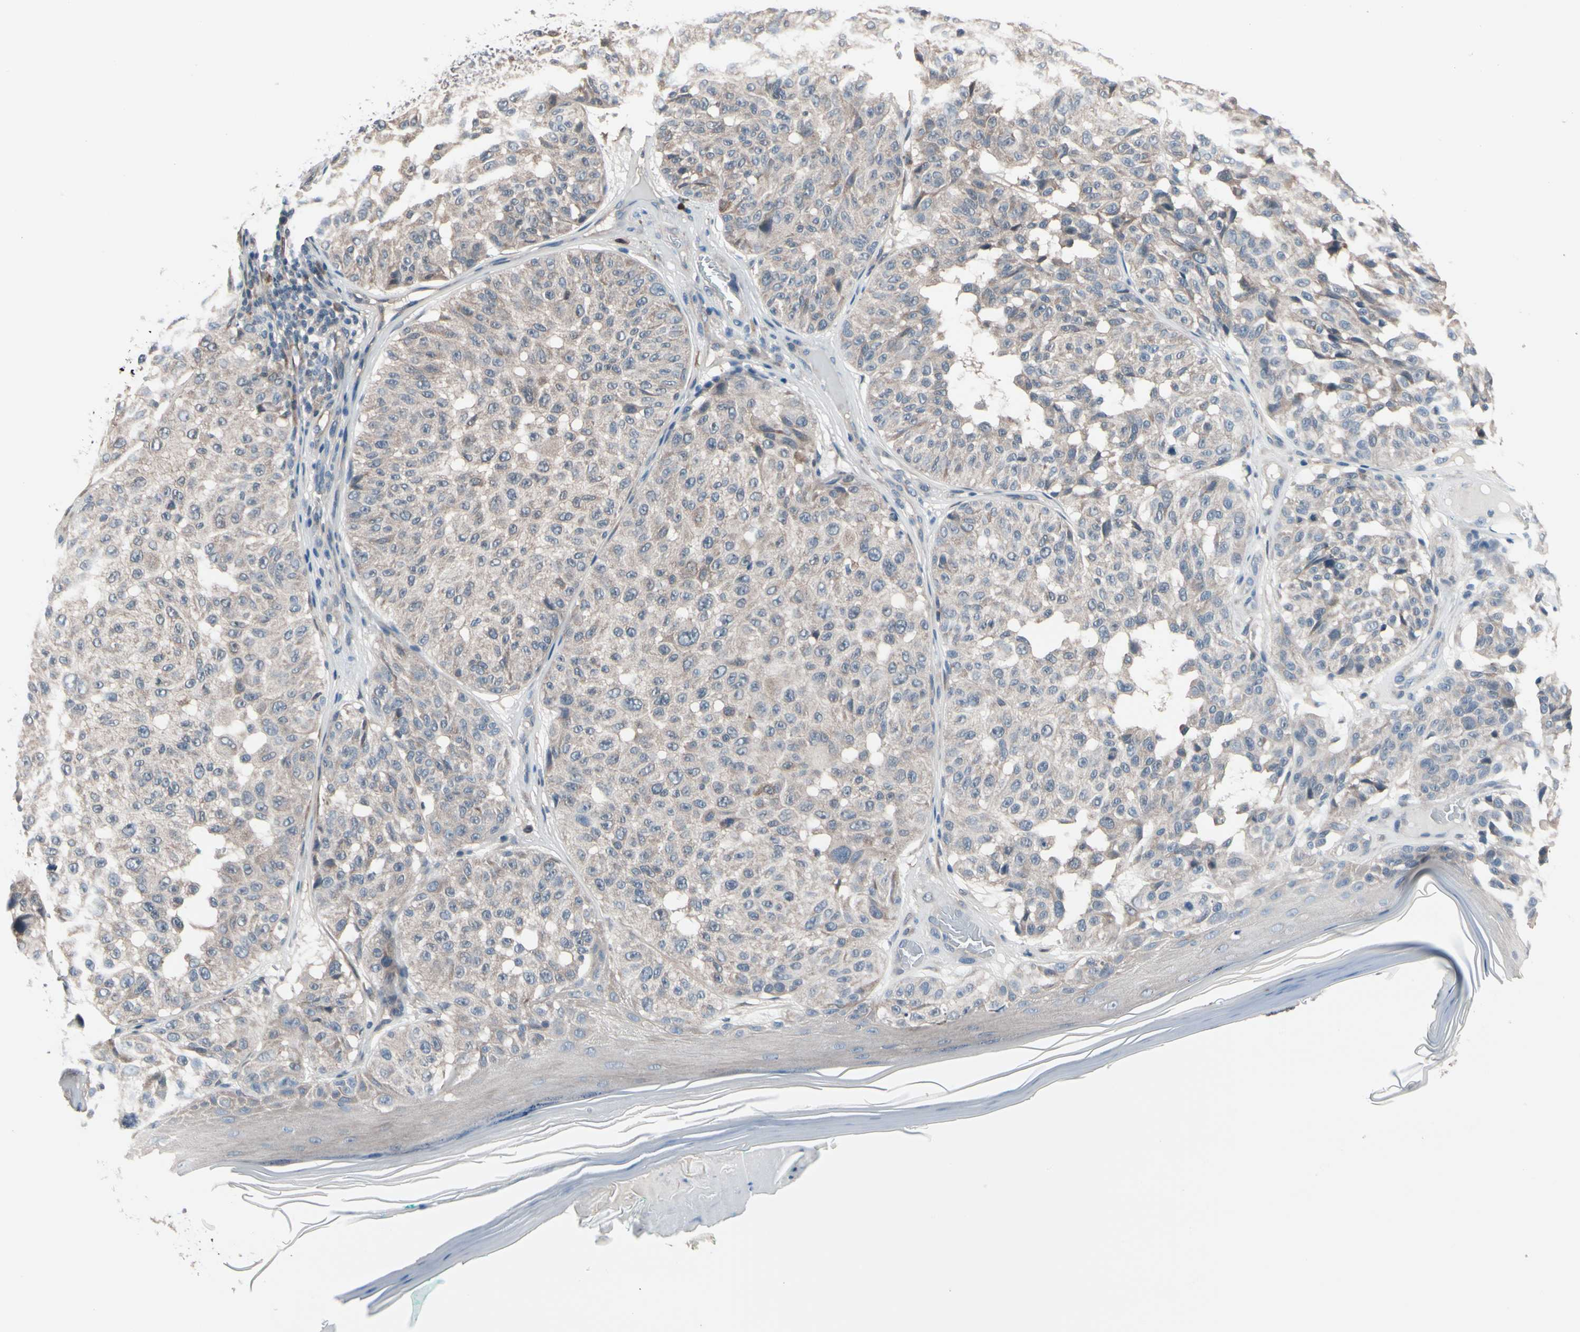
{"staining": {"intensity": "weak", "quantity": ">75%", "location": "cytoplasmic/membranous"}, "tissue": "melanoma", "cell_type": "Tumor cells", "image_type": "cancer", "snomed": [{"axis": "morphology", "description": "Malignant melanoma, NOS"}, {"axis": "topography", "description": "Skin"}], "caption": "Brown immunohistochemical staining in human melanoma reveals weak cytoplasmic/membranous positivity in about >75% of tumor cells.", "gene": "PRDX6", "patient": {"sex": "female", "age": 46}}